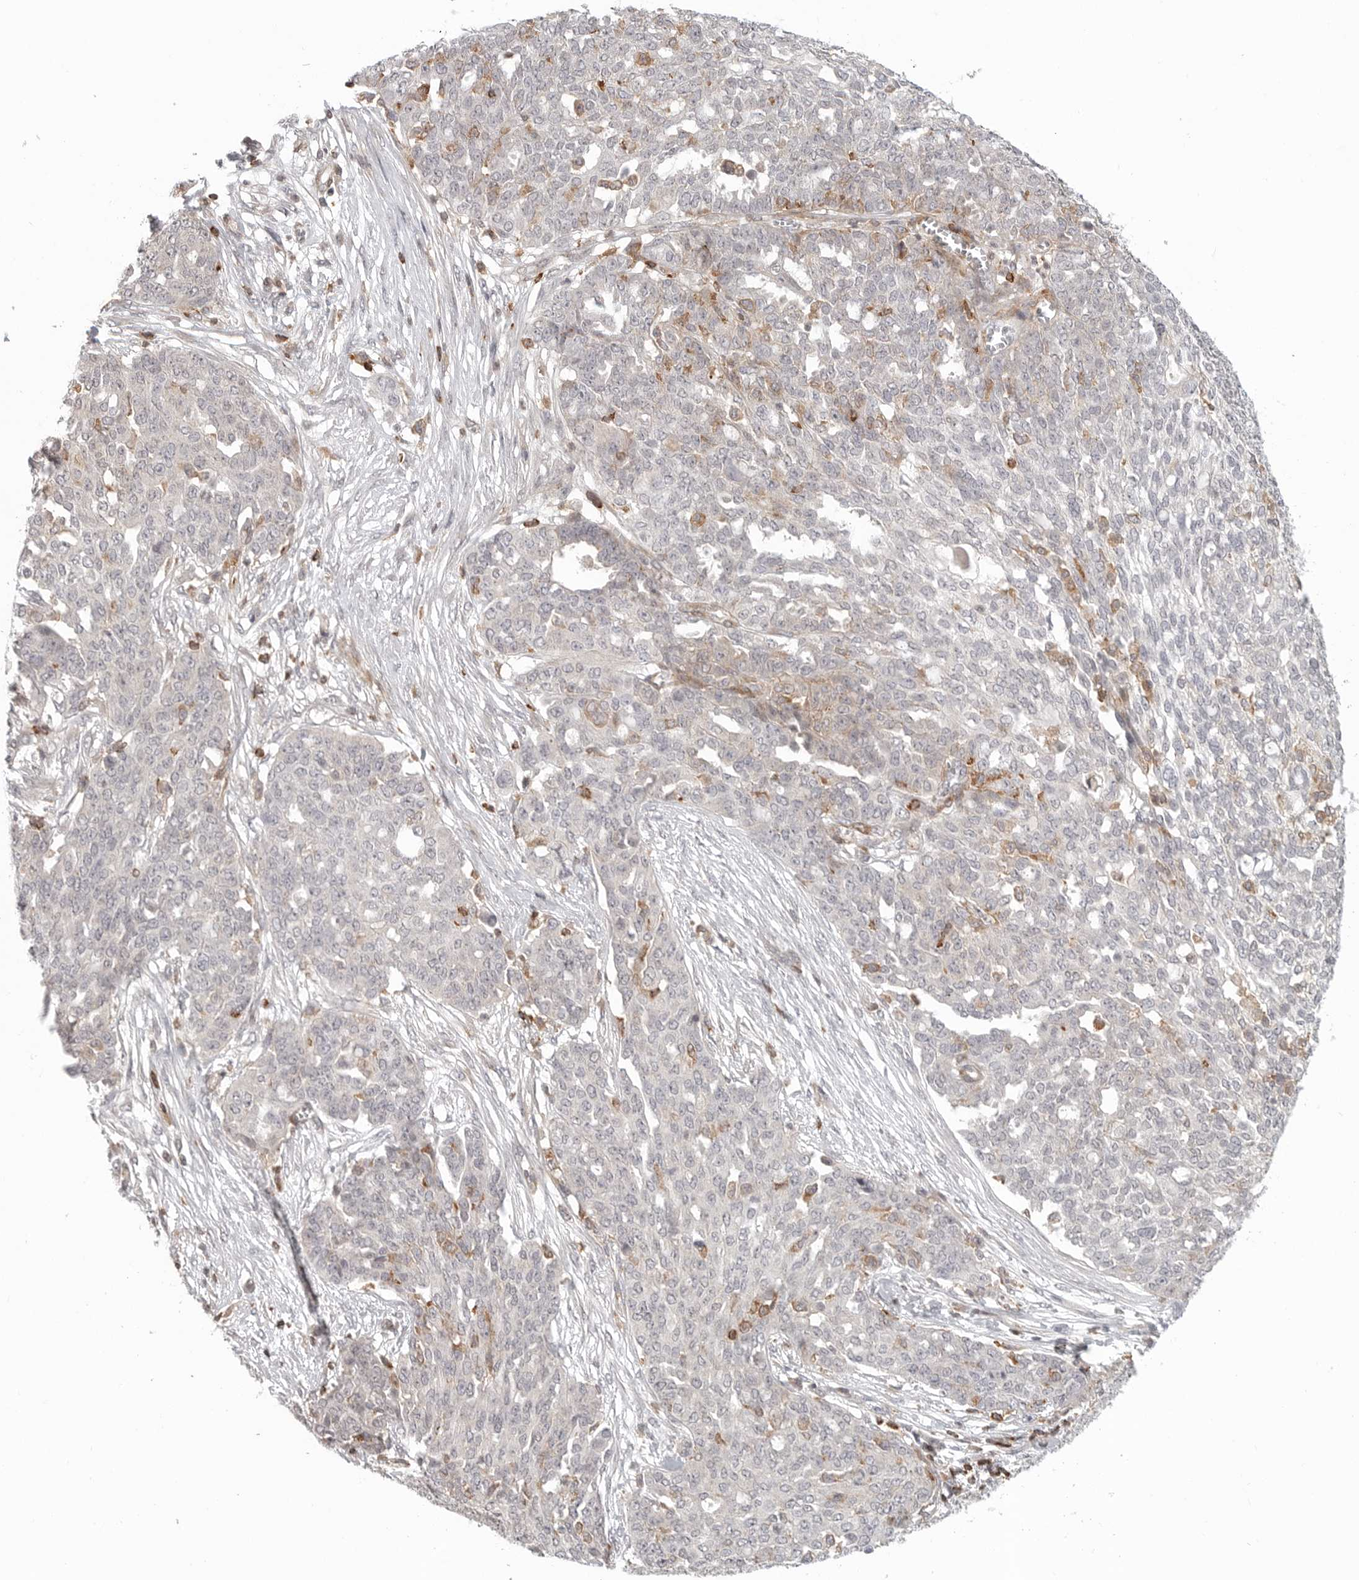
{"staining": {"intensity": "weak", "quantity": "<25%", "location": "cytoplasmic/membranous"}, "tissue": "ovarian cancer", "cell_type": "Tumor cells", "image_type": "cancer", "snomed": [{"axis": "morphology", "description": "Cystadenocarcinoma, serous, NOS"}, {"axis": "topography", "description": "Soft tissue"}, {"axis": "topography", "description": "Ovary"}], "caption": "This is a micrograph of immunohistochemistry (IHC) staining of ovarian serous cystadenocarcinoma, which shows no expression in tumor cells.", "gene": "SH3KBP1", "patient": {"sex": "female", "age": 57}}